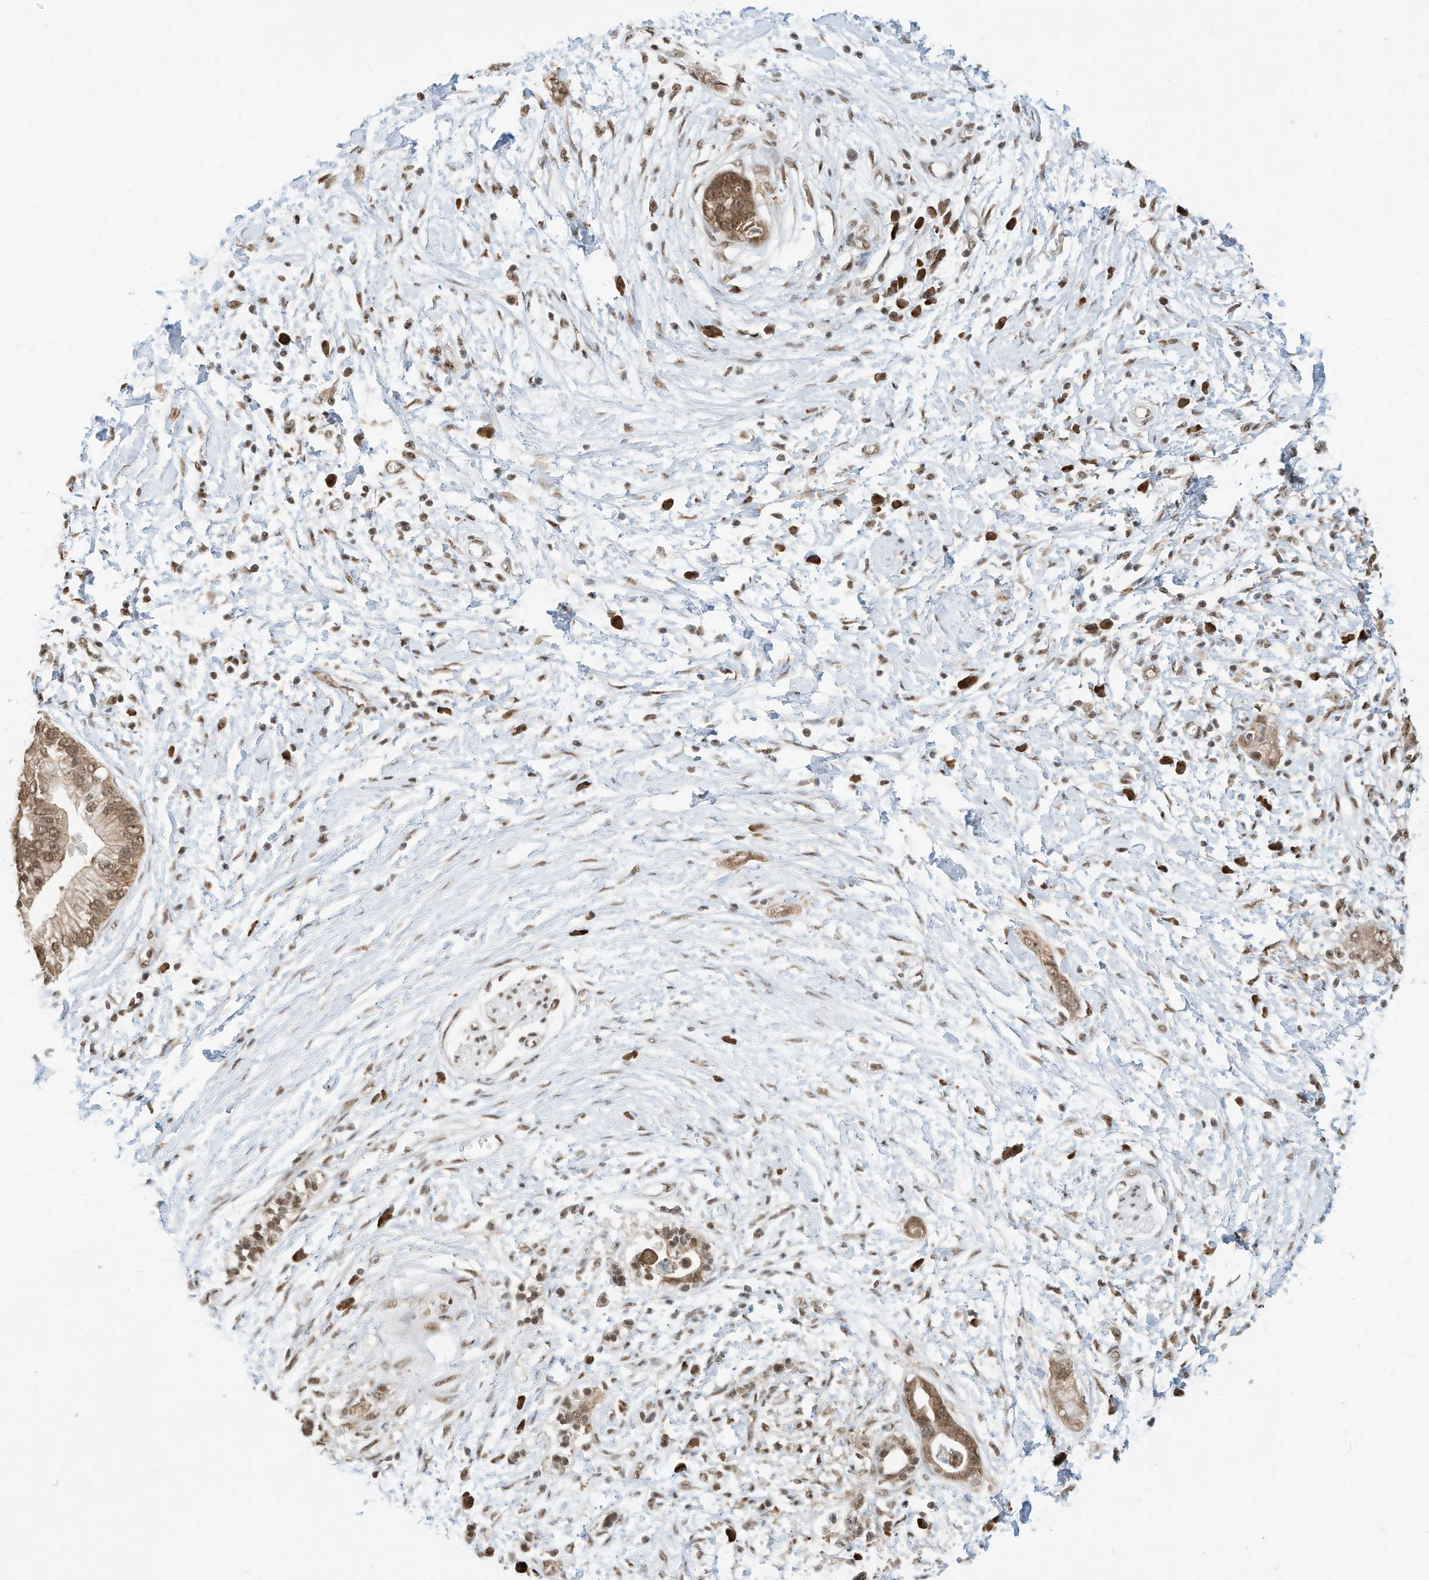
{"staining": {"intensity": "moderate", "quantity": ">75%", "location": "cytoplasmic/membranous,nuclear"}, "tissue": "pancreatic cancer", "cell_type": "Tumor cells", "image_type": "cancer", "snomed": [{"axis": "morphology", "description": "Normal tissue, NOS"}, {"axis": "morphology", "description": "Adenocarcinoma, NOS"}, {"axis": "topography", "description": "Pancreas"}, {"axis": "topography", "description": "Peripheral nerve tissue"}], "caption": "Pancreatic cancer stained with immunohistochemistry (IHC) exhibits moderate cytoplasmic/membranous and nuclear positivity in about >75% of tumor cells.", "gene": "ZNF195", "patient": {"sex": "male", "age": 59}}